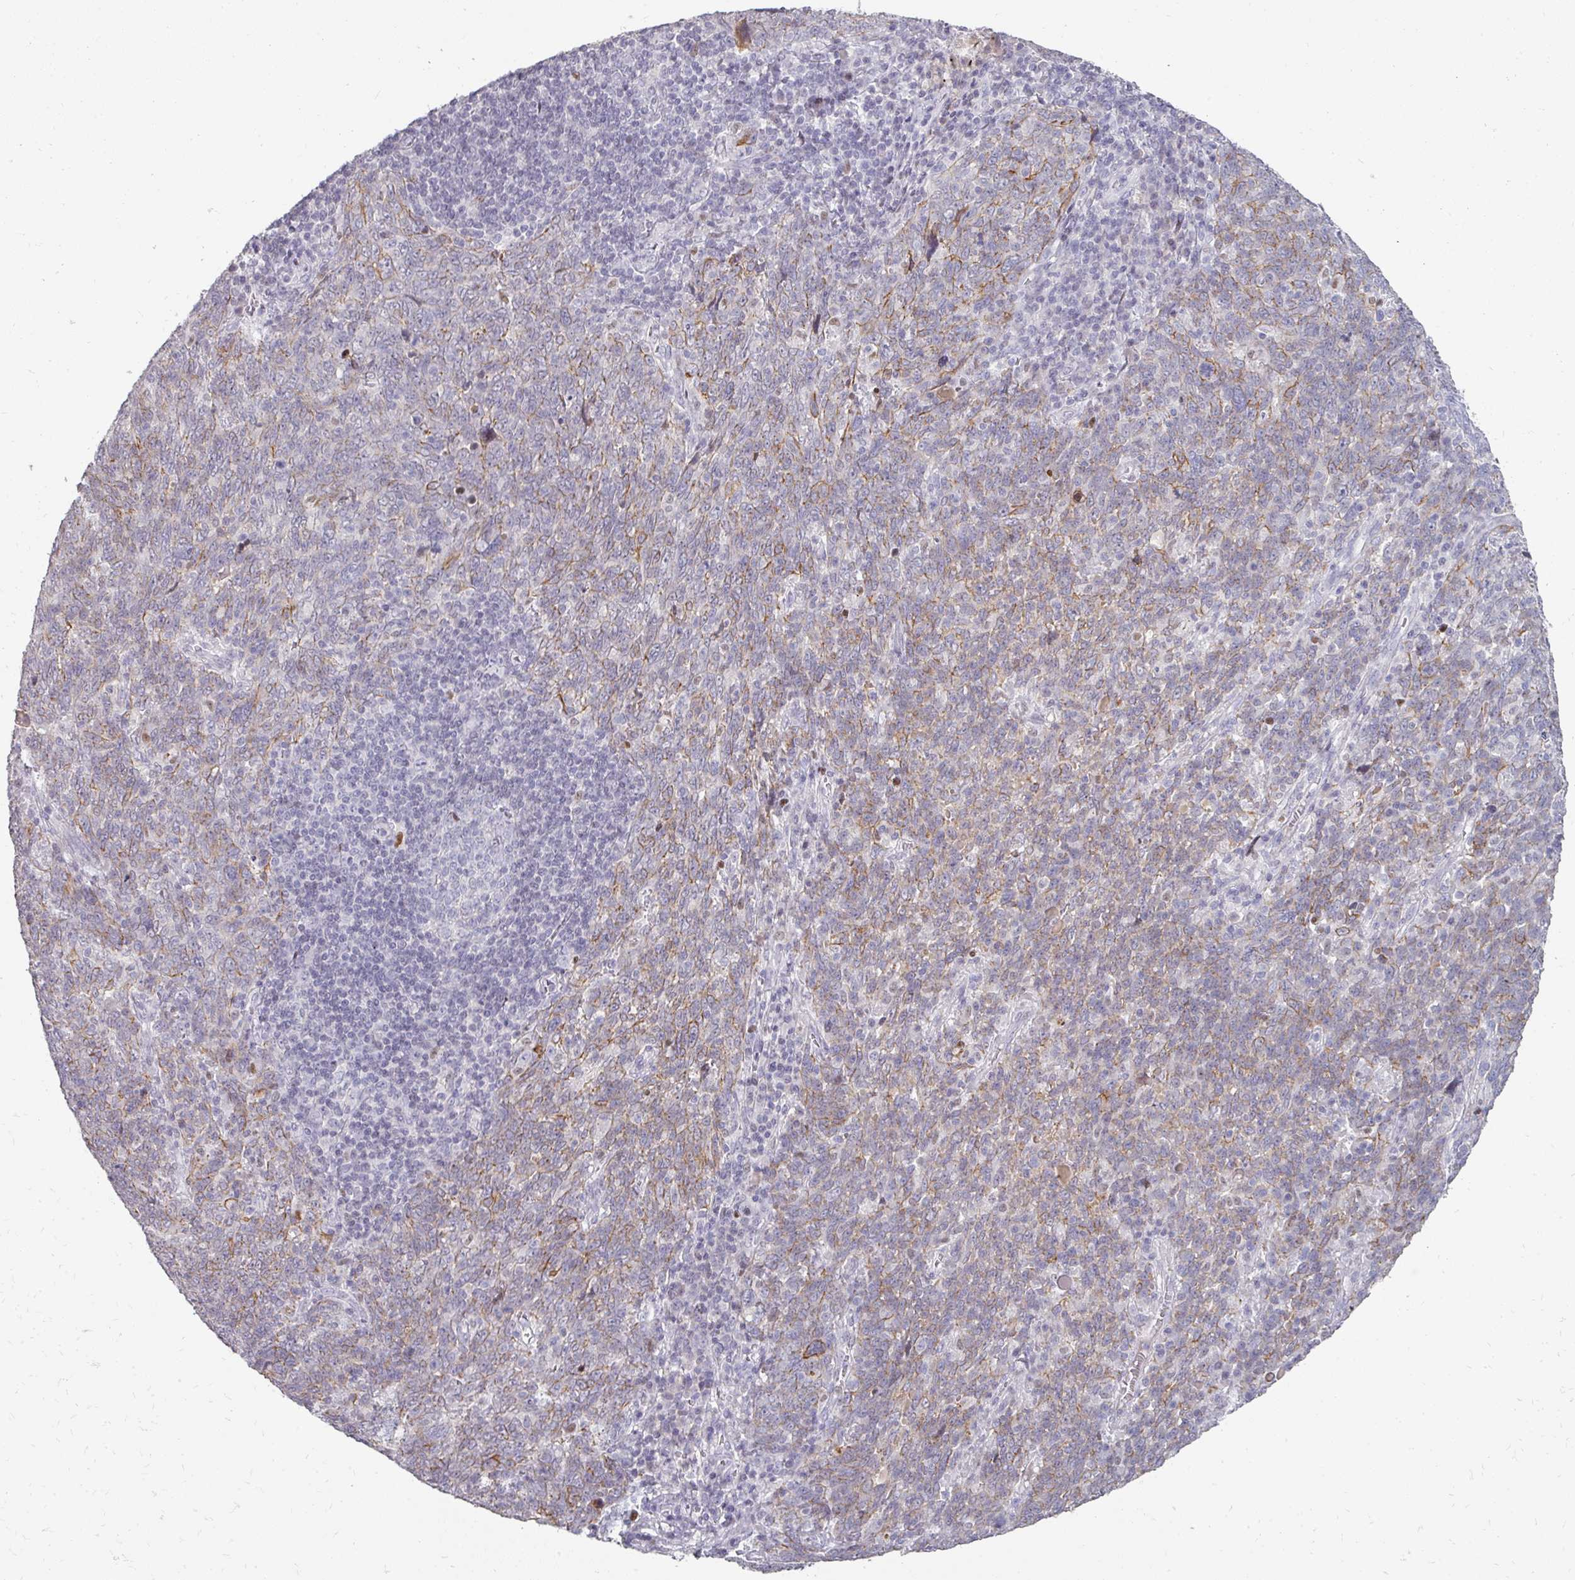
{"staining": {"intensity": "moderate", "quantity": "25%-75%", "location": "cytoplasmic/membranous"}, "tissue": "lung cancer", "cell_type": "Tumor cells", "image_type": "cancer", "snomed": [{"axis": "morphology", "description": "Squamous cell carcinoma, NOS"}, {"axis": "topography", "description": "Lung"}], "caption": "IHC (DAB (3,3'-diaminobenzidine)) staining of human lung cancer displays moderate cytoplasmic/membranous protein positivity in about 25%-75% of tumor cells.", "gene": "GTF2H3", "patient": {"sex": "female", "age": 72}}